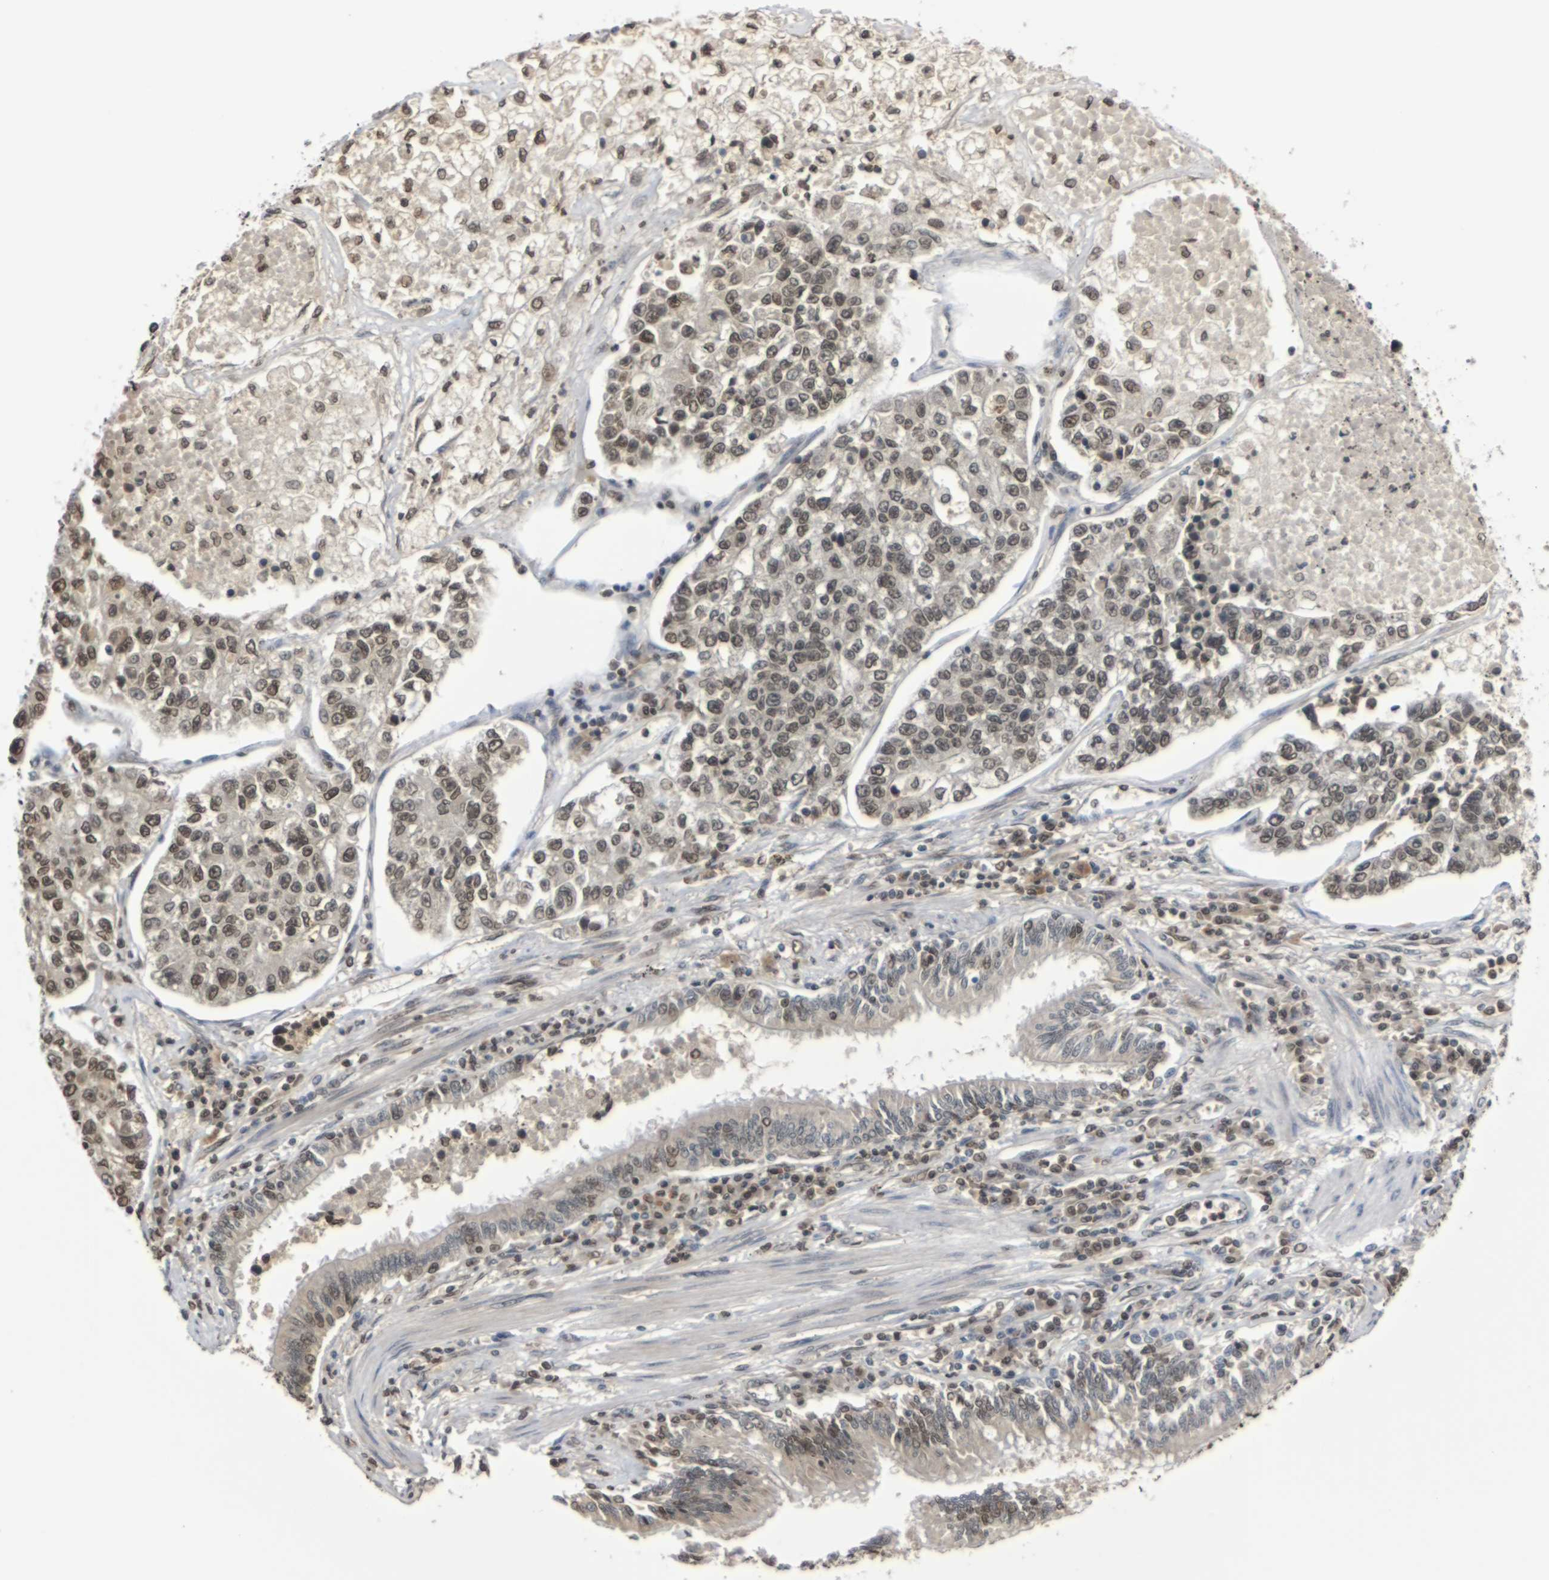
{"staining": {"intensity": "moderate", "quantity": ">75%", "location": "nuclear"}, "tissue": "lung cancer", "cell_type": "Tumor cells", "image_type": "cancer", "snomed": [{"axis": "morphology", "description": "Adenocarcinoma, NOS"}, {"axis": "topography", "description": "Lung"}], "caption": "Immunohistochemical staining of adenocarcinoma (lung) shows moderate nuclear protein positivity in approximately >75% of tumor cells.", "gene": "NELFA", "patient": {"sex": "male", "age": 49}}